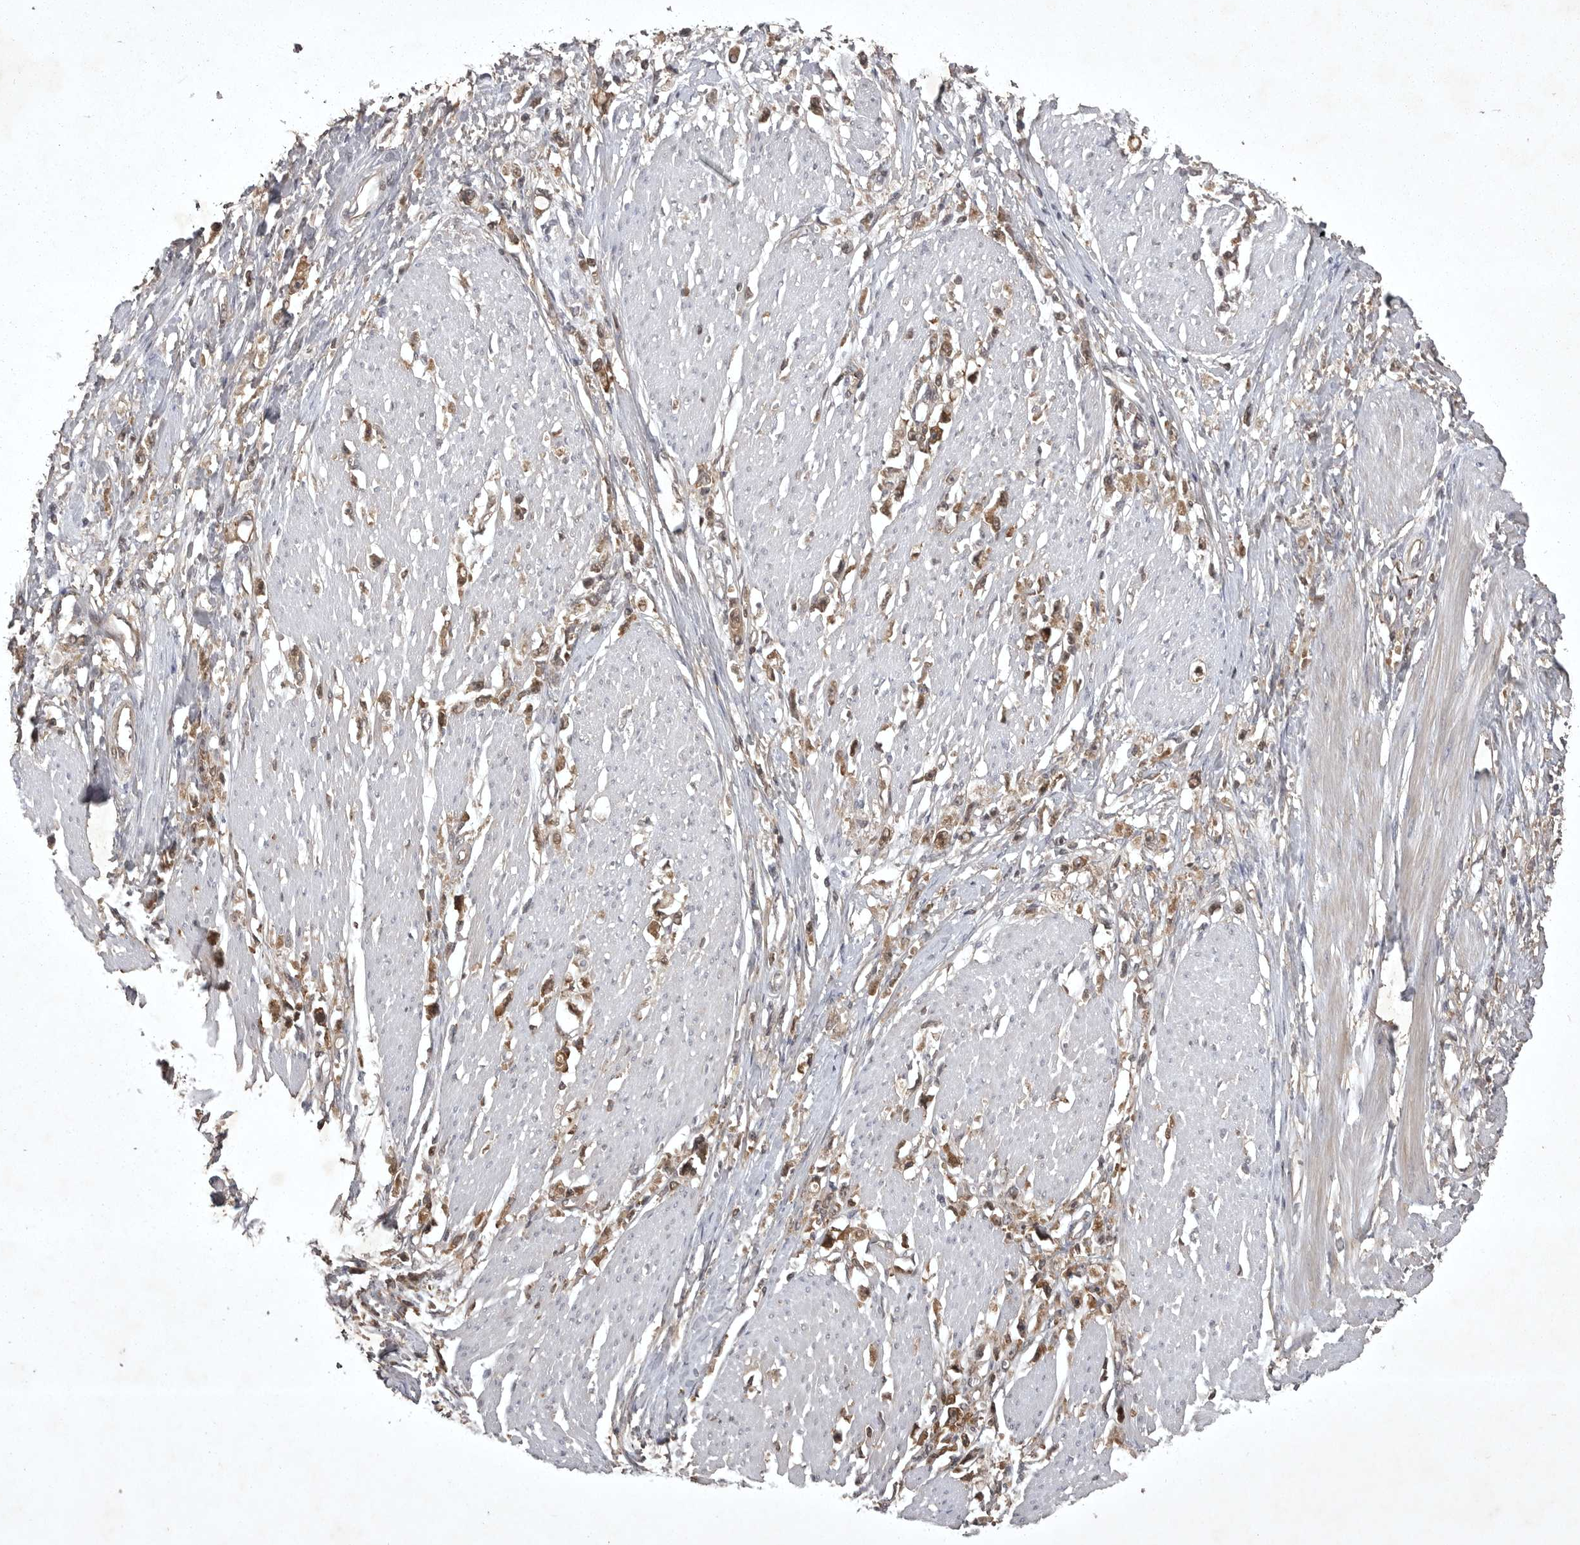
{"staining": {"intensity": "moderate", "quantity": ">75%", "location": "cytoplasmic/membranous"}, "tissue": "stomach cancer", "cell_type": "Tumor cells", "image_type": "cancer", "snomed": [{"axis": "morphology", "description": "Adenocarcinoma, NOS"}, {"axis": "topography", "description": "Stomach"}], "caption": "Immunohistochemical staining of stomach cancer displays moderate cytoplasmic/membranous protein expression in about >75% of tumor cells.", "gene": "STK24", "patient": {"sex": "female", "age": 59}}